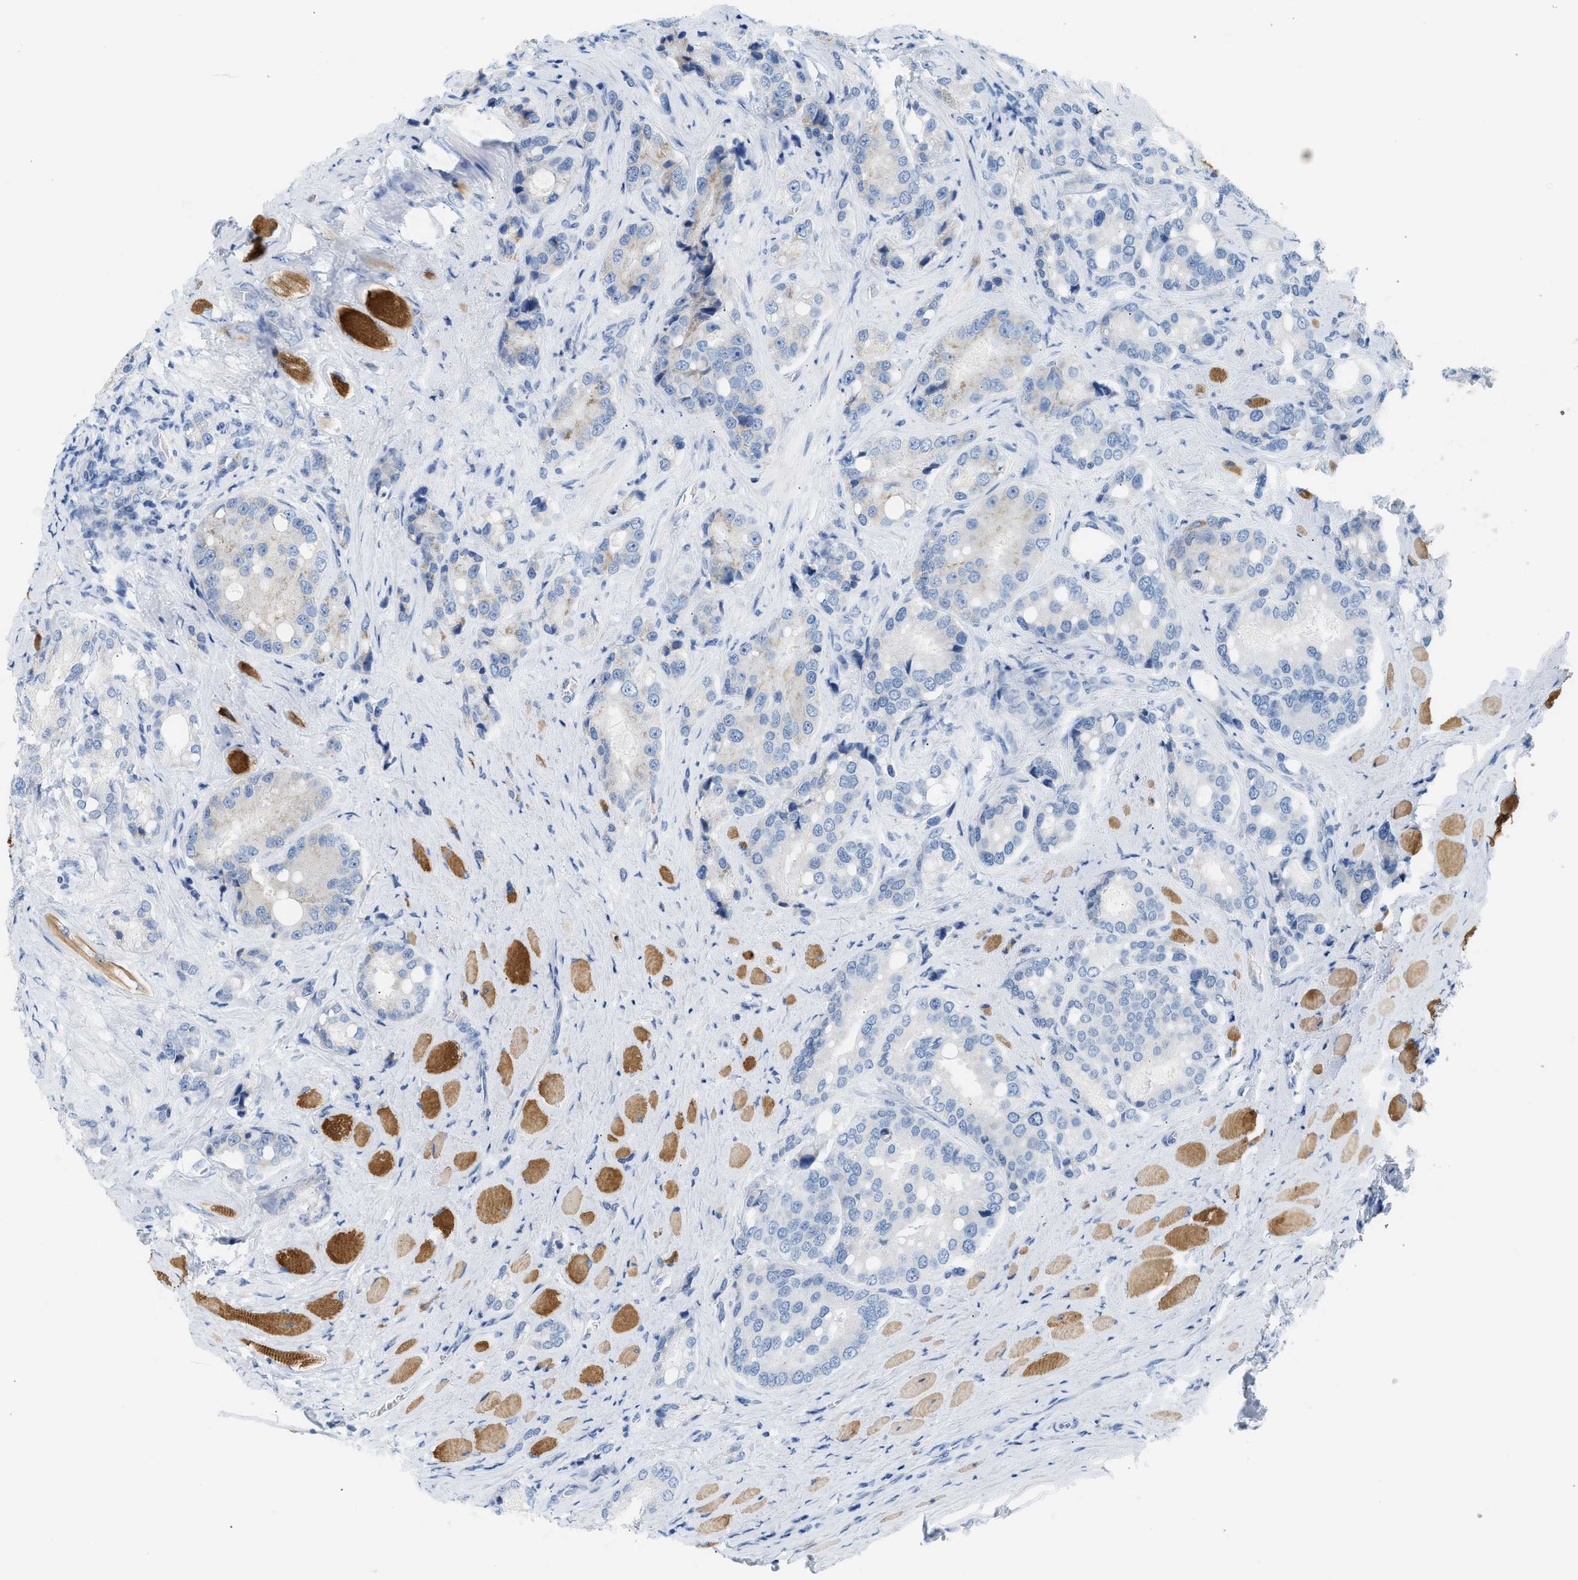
{"staining": {"intensity": "weak", "quantity": "<25%", "location": "cytoplasmic/membranous"}, "tissue": "prostate cancer", "cell_type": "Tumor cells", "image_type": "cancer", "snomed": [{"axis": "morphology", "description": "Adenocarcinoma, High grade"}, {"axis": "topography", "description": "Prostate"}], "caption": "Photomicrograph shows no significant protein staining in tumor cells of prostate cancer. (DAB immunohistochemistry with hematoxylin counter stain).", "gene": "NDUFS8", "patient": {"sex": "male", "age": 50}}